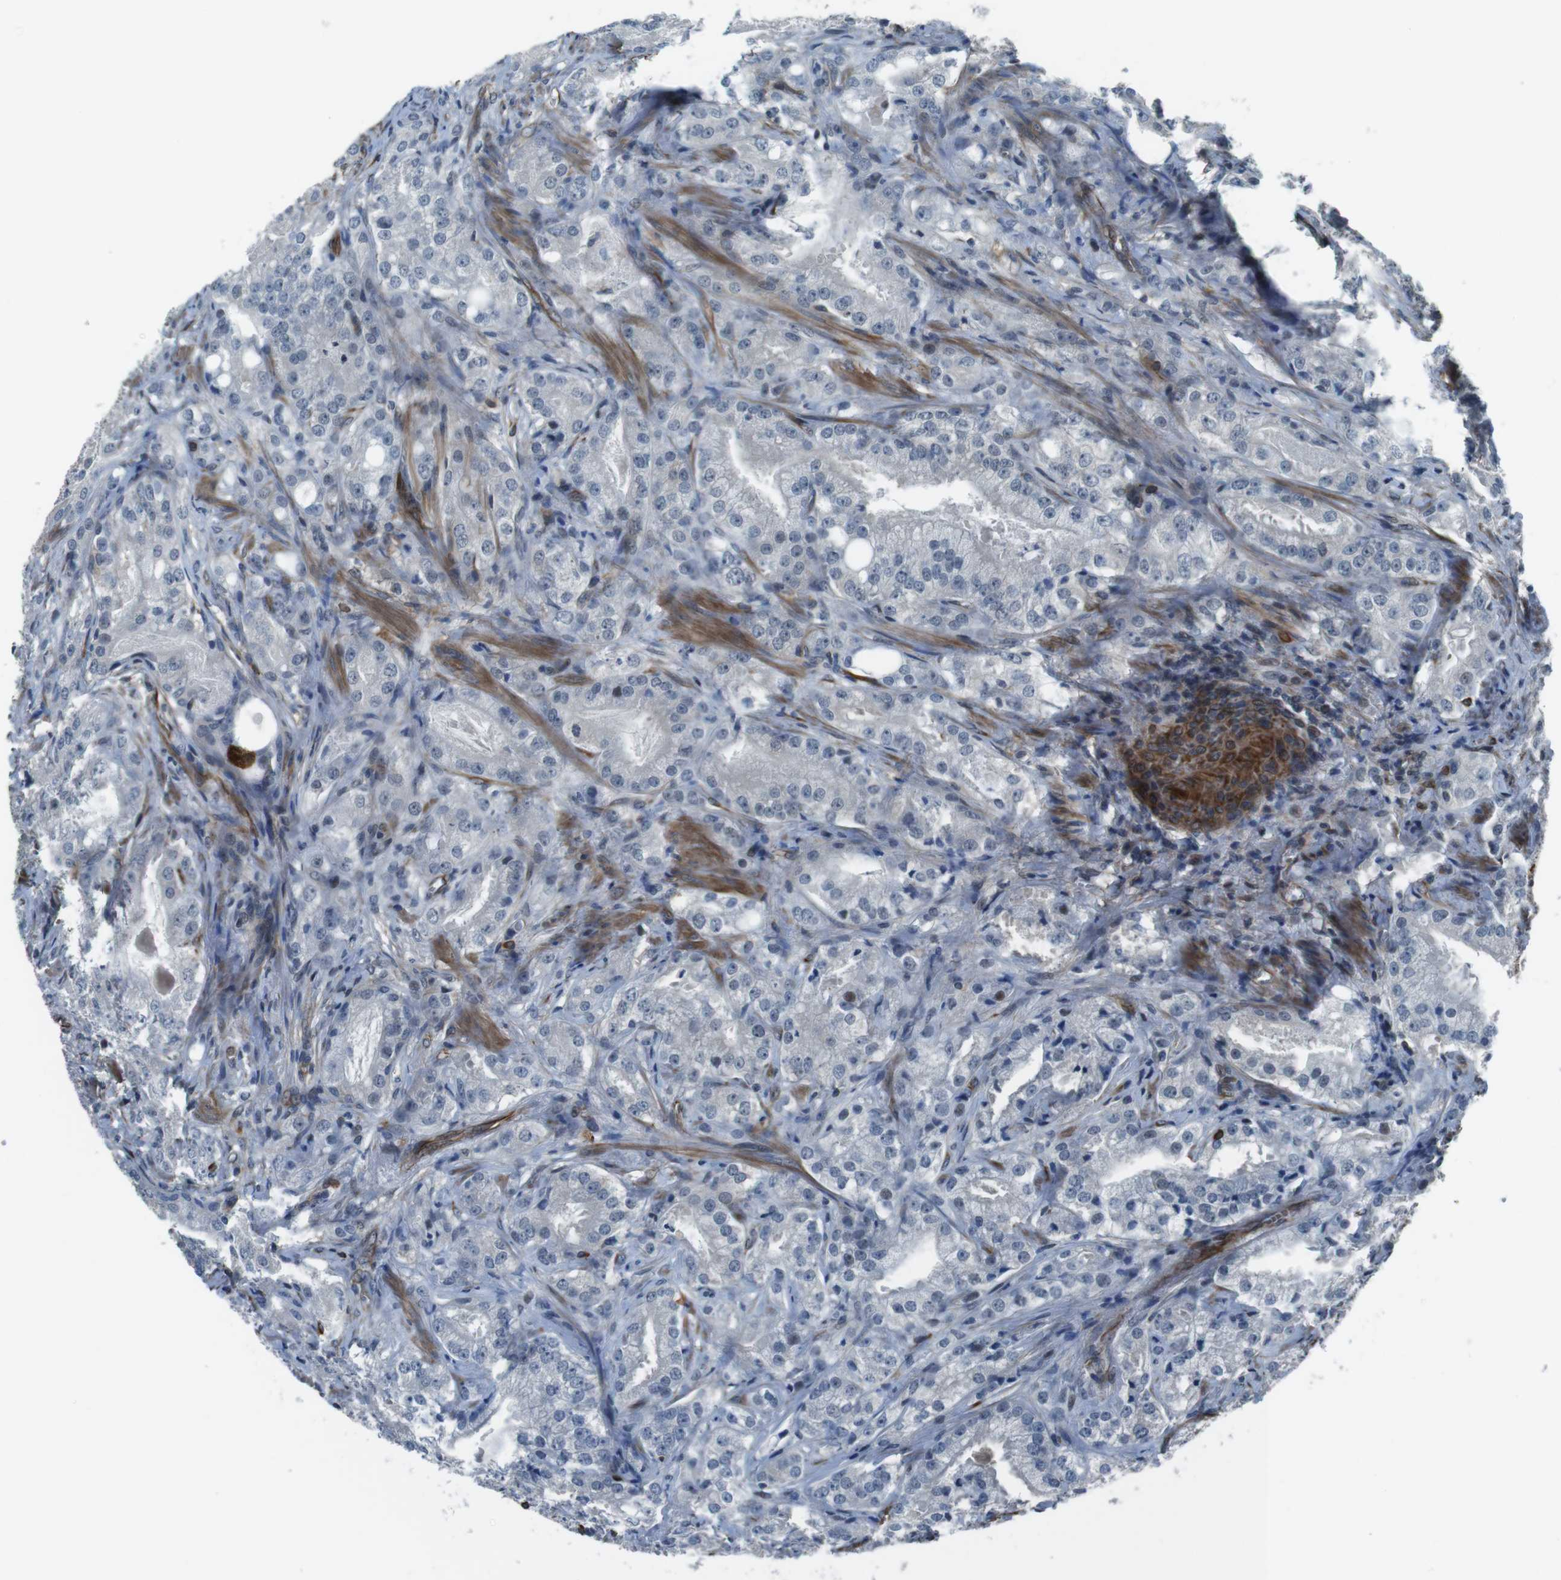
{"staining": {"intensity": "negative", "quantity": "none", "location": "none"}, "tissue": "prostate cancer", "cell_type": "Tumor cells", "image_type": "cancer", "snomed": [{"axis": "morphology", "description": "Adenocarcinoma, High grade"}, {"axis": "topography", "description": "Prostate"}], "caption": "Immunohistochemical staining of prostate cancer (adenocarcinoma (high-grade)) displays no significant staining in tumor cells.", "gene": "LRRC49", "patient": {"sex": "male", "age": 64}}